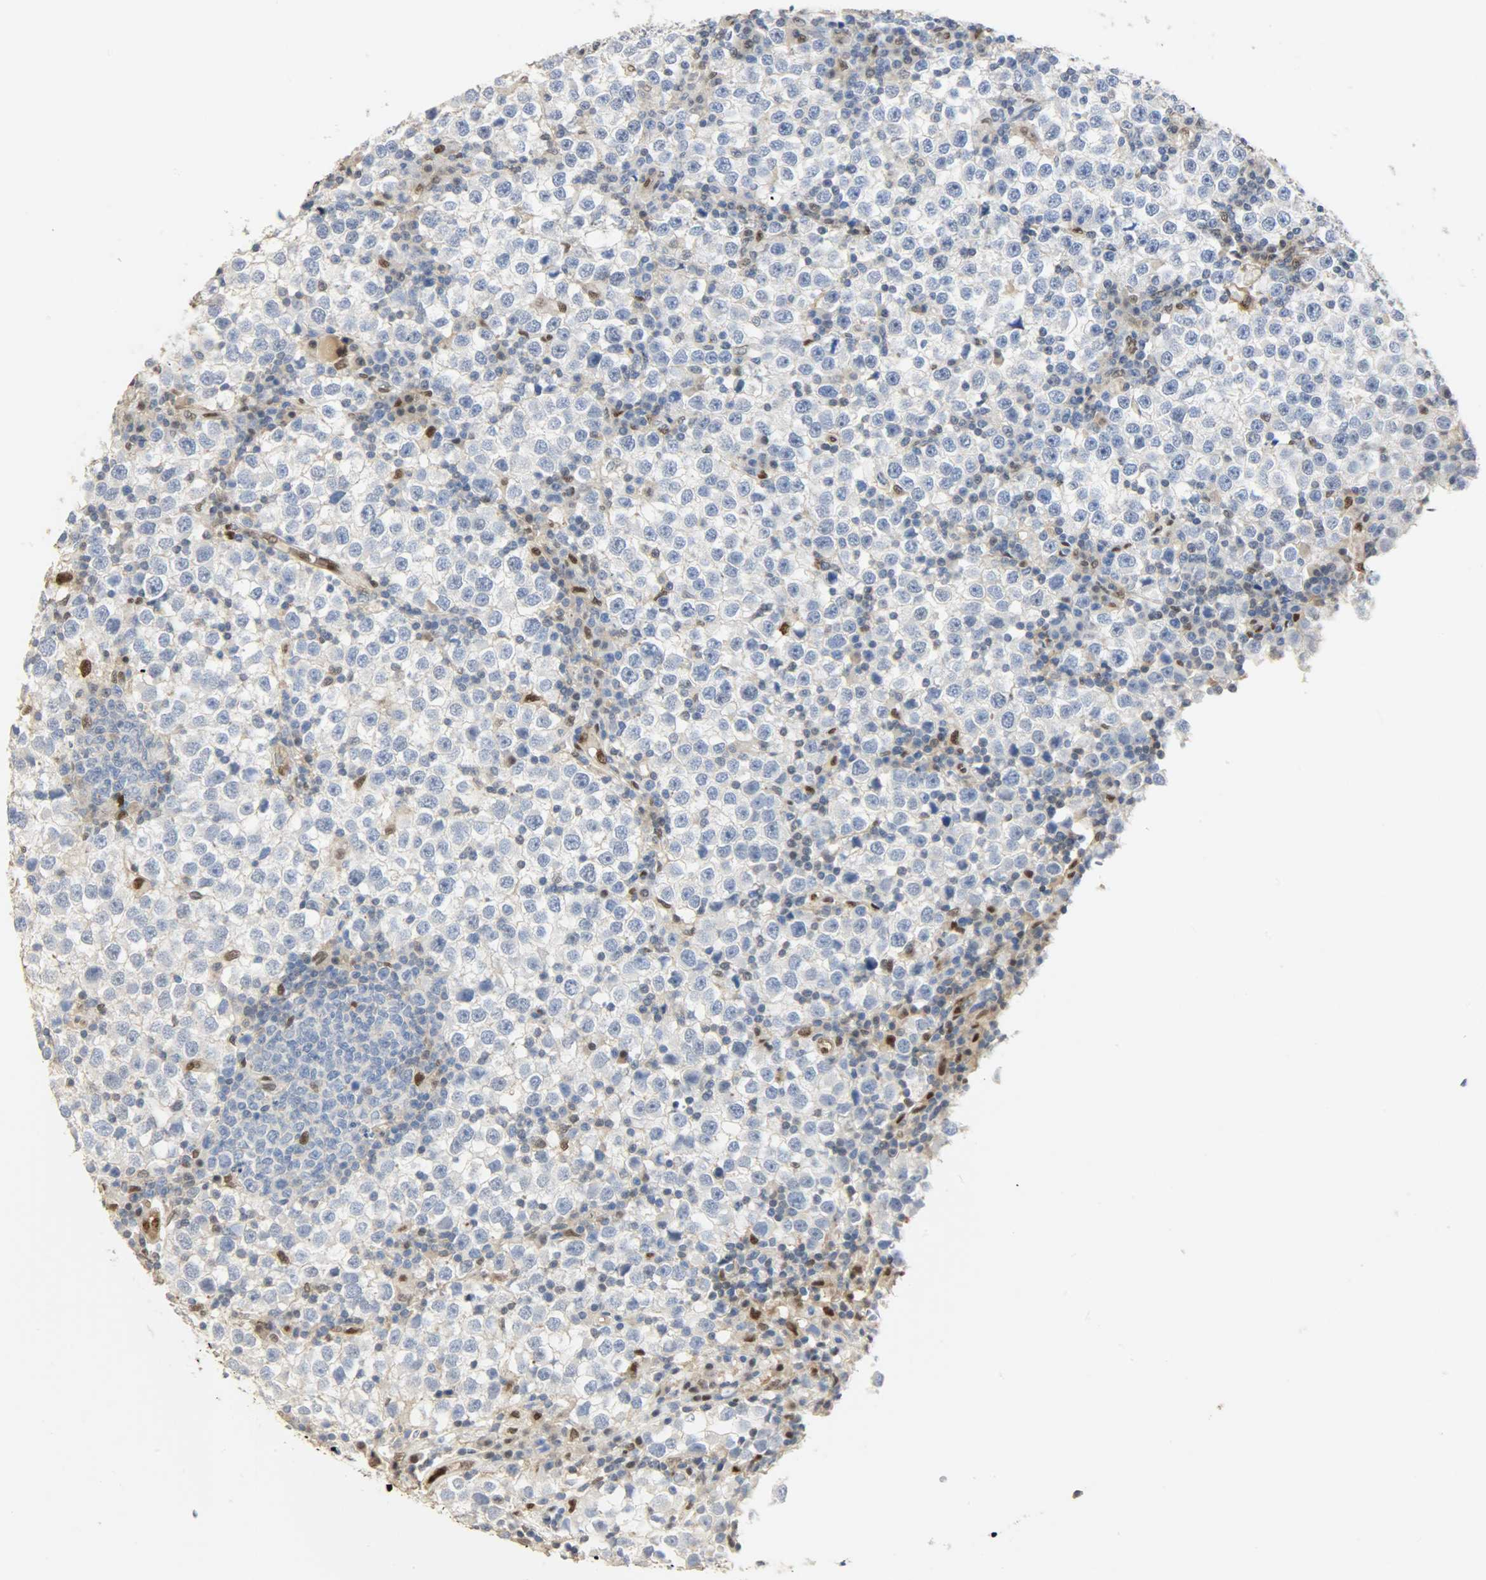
{"staining": {"intensity": "negative", "quantity": "none", "location": "none"}, "tissue": "testis cancer", "cell_type": "Tumor cells", "image_type": "cancer", "snomed": [{"axis": "morphology", "description": "Seminoma, NOS"}, {"axis": "topography", "description": "Testis"}], "caption": "Tumor cells are negative for protein expression in human testis cancer (seminoma). (Brightfield microscopy of DAB IHC at high magnification).", "gene": "NPEPL1", "patient": {"sex": "male", "age": 65}}